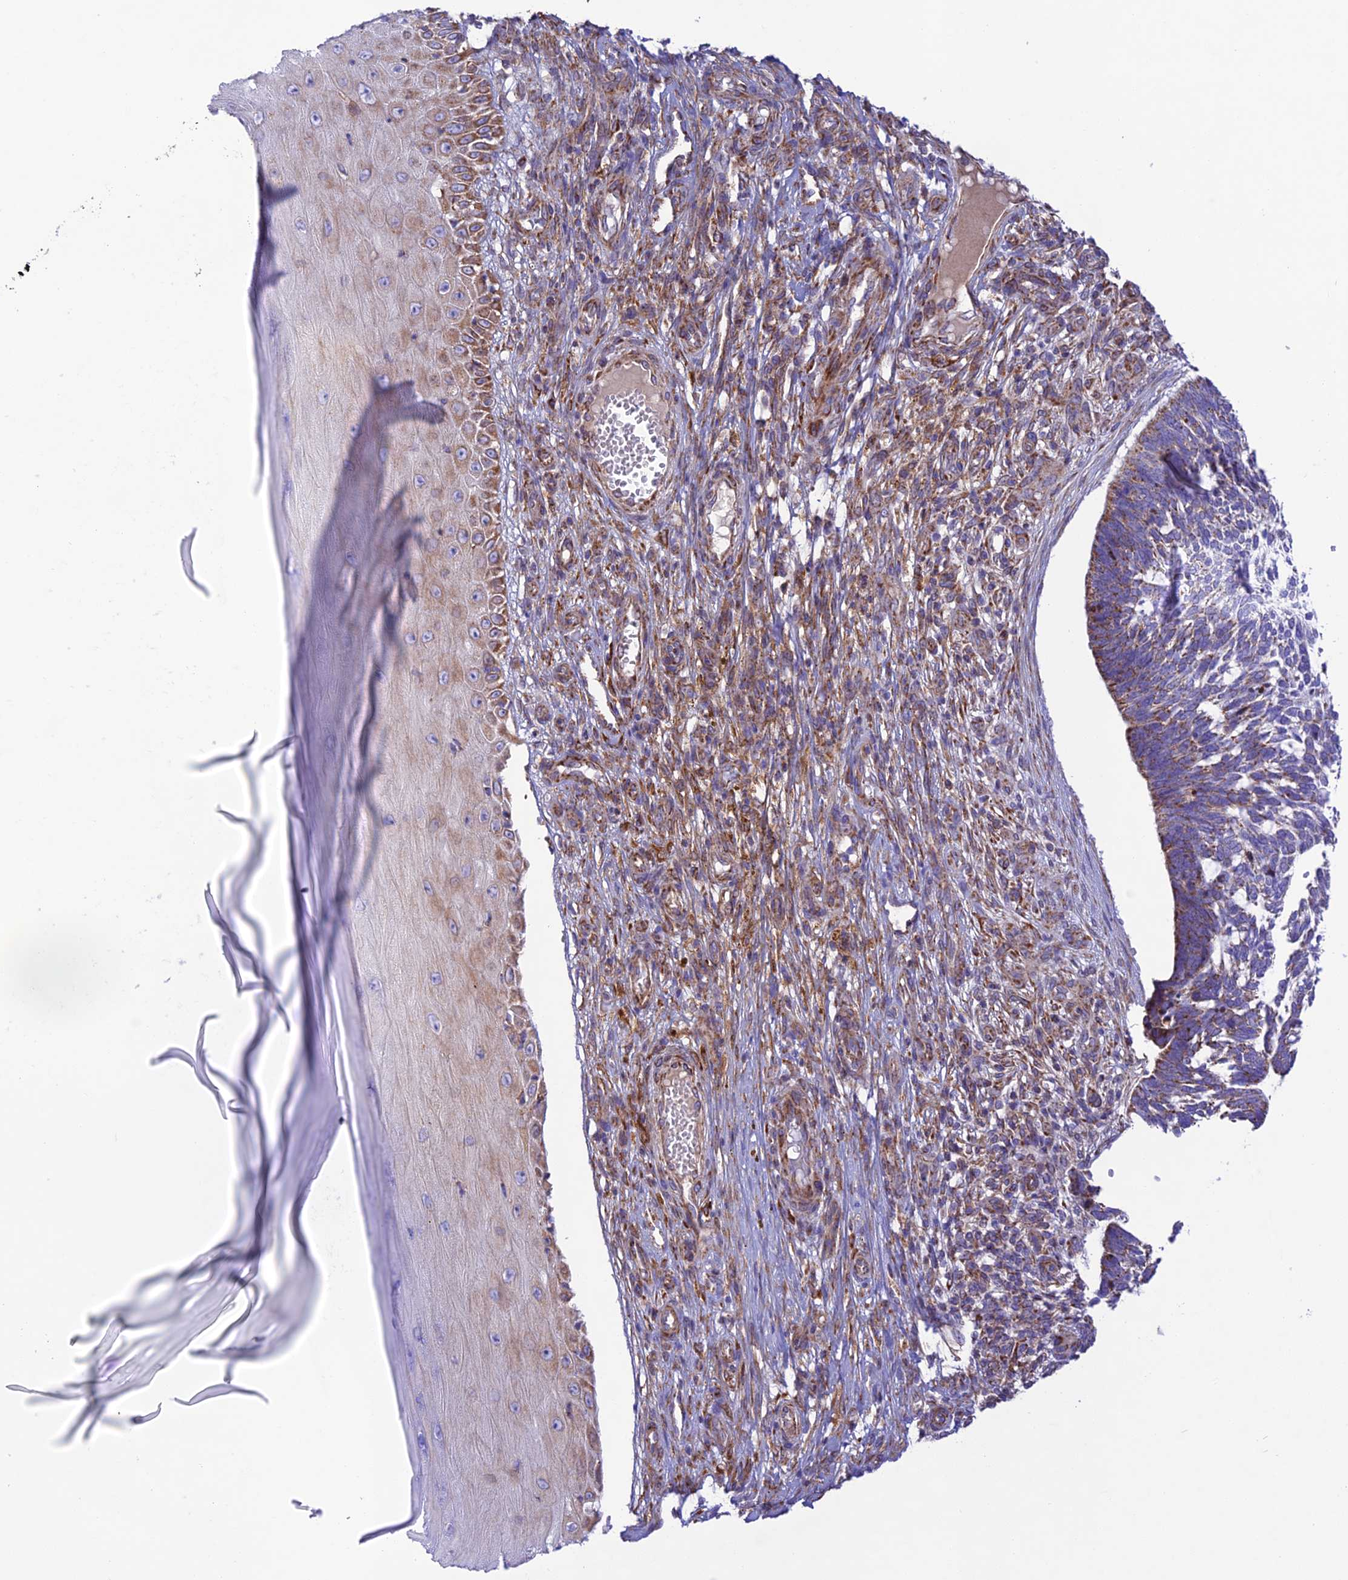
{"staining": {"intensity": "moderate", "quantity": "25%-75%", "location": "cytoplasmic/membranous"}, "tissue": "skin cancer", "cell_type": "Tumor cells", "image_type": "cancer", "snomed": [{"axis": "morphology", "description": "Basal cell carcinoma"}, {"axis": "topography", "description": "Skin"}], "caption": "Human basal cell carcinoma (skin) stained with a brown dye exhibits moderate cytoplasmic/membranous positive expression in about 25%-75% of tumor cells.", "gene": "UAP1L1", "patient": {"sex": "male", "age": 88}}